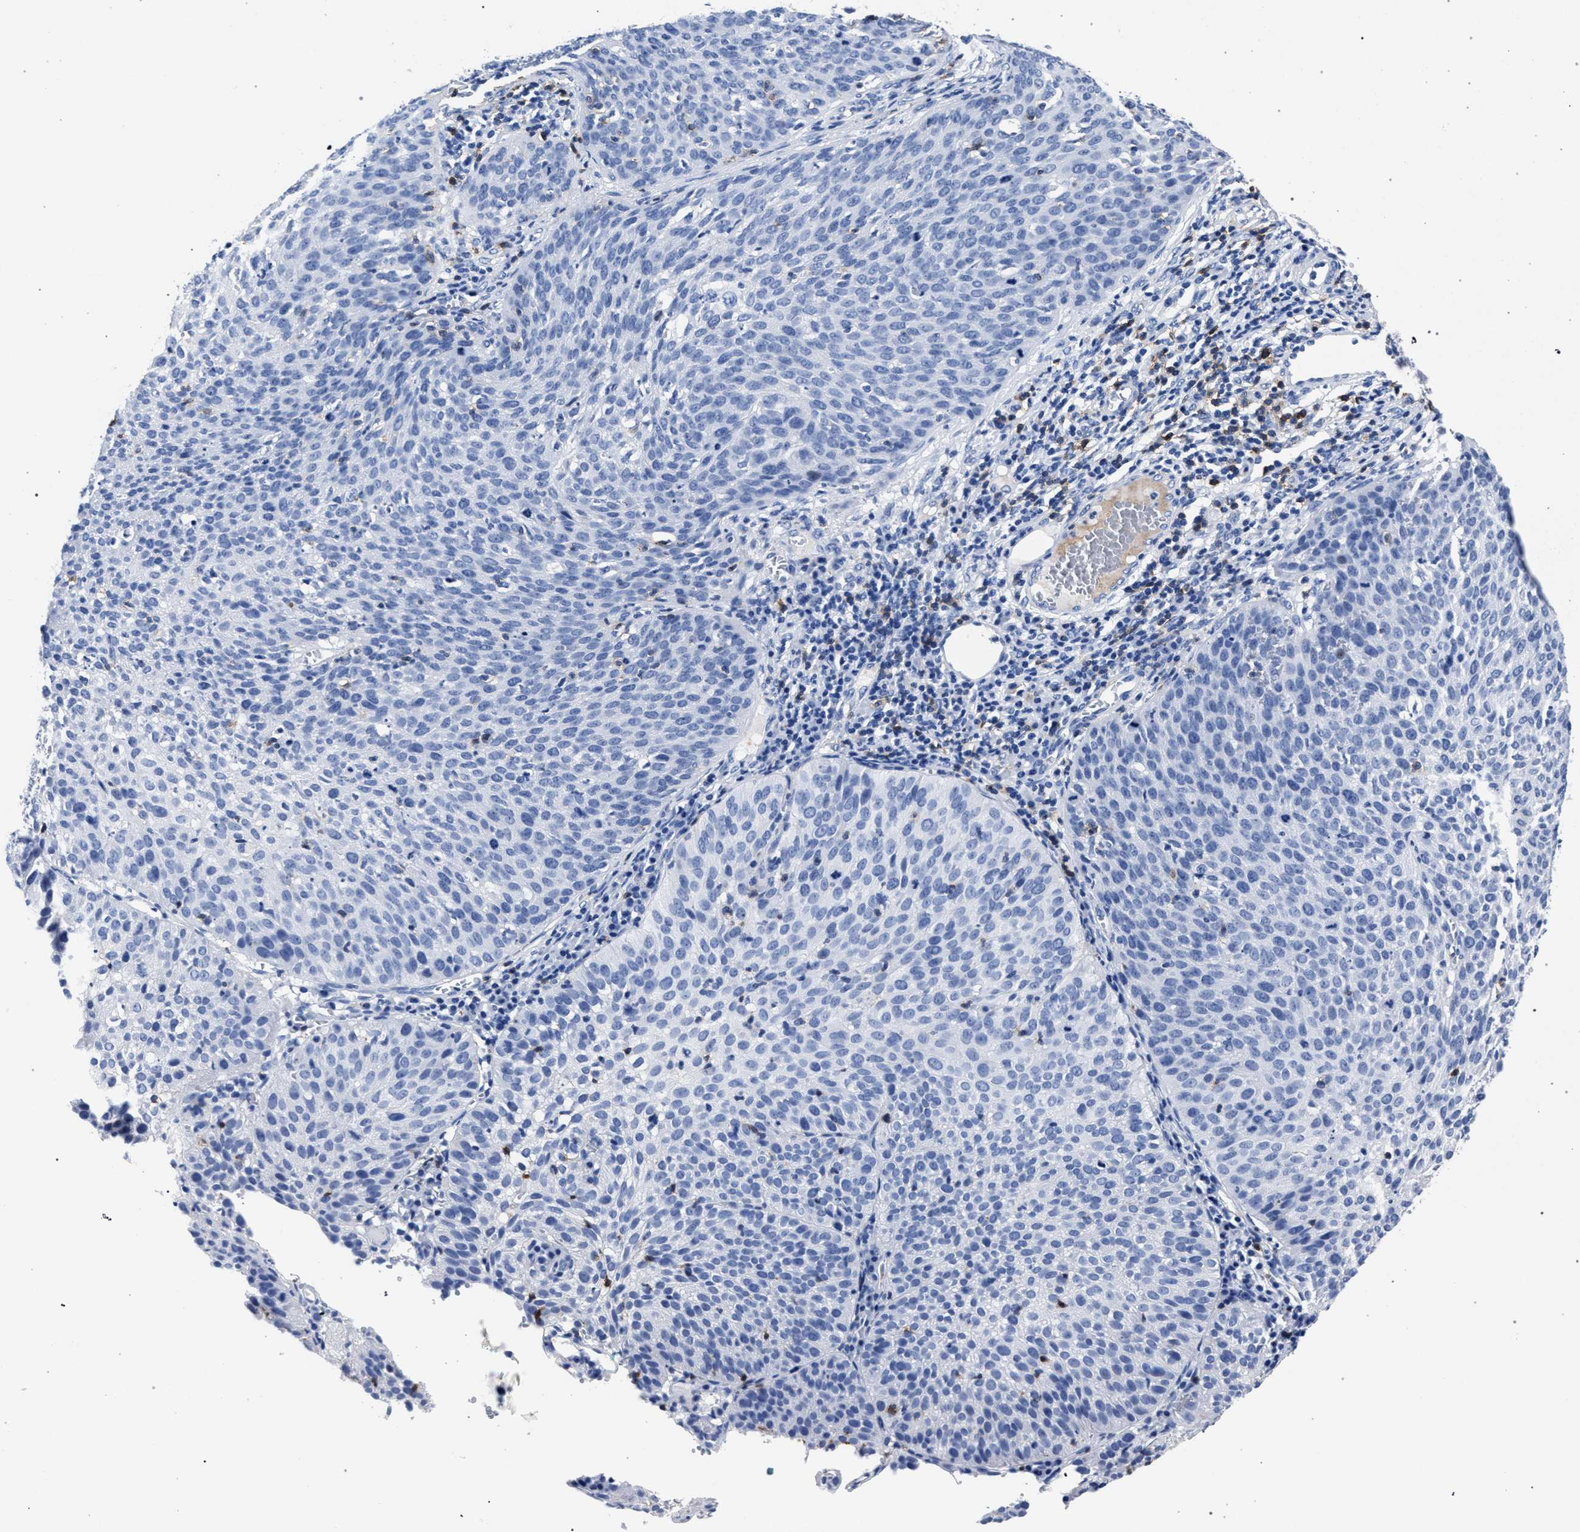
{"staining": {"intensity": "negative", "quantity": "none", "location": "none"}, "tissue": "cervical cancer", "cell_type": "Tumor cells", "image_type": "cancer", "snomed": [{"axis": "morphology", "description": "Squamous cell carcinoma, NOS"}, {"axis": "topography", "description": "Cervix"}], "caption": "A micrograph of human cervical cancer is negative for staining in tumor cells.", "gene": "KLRK1", "patient": {"sex": "female", "age": 38}}